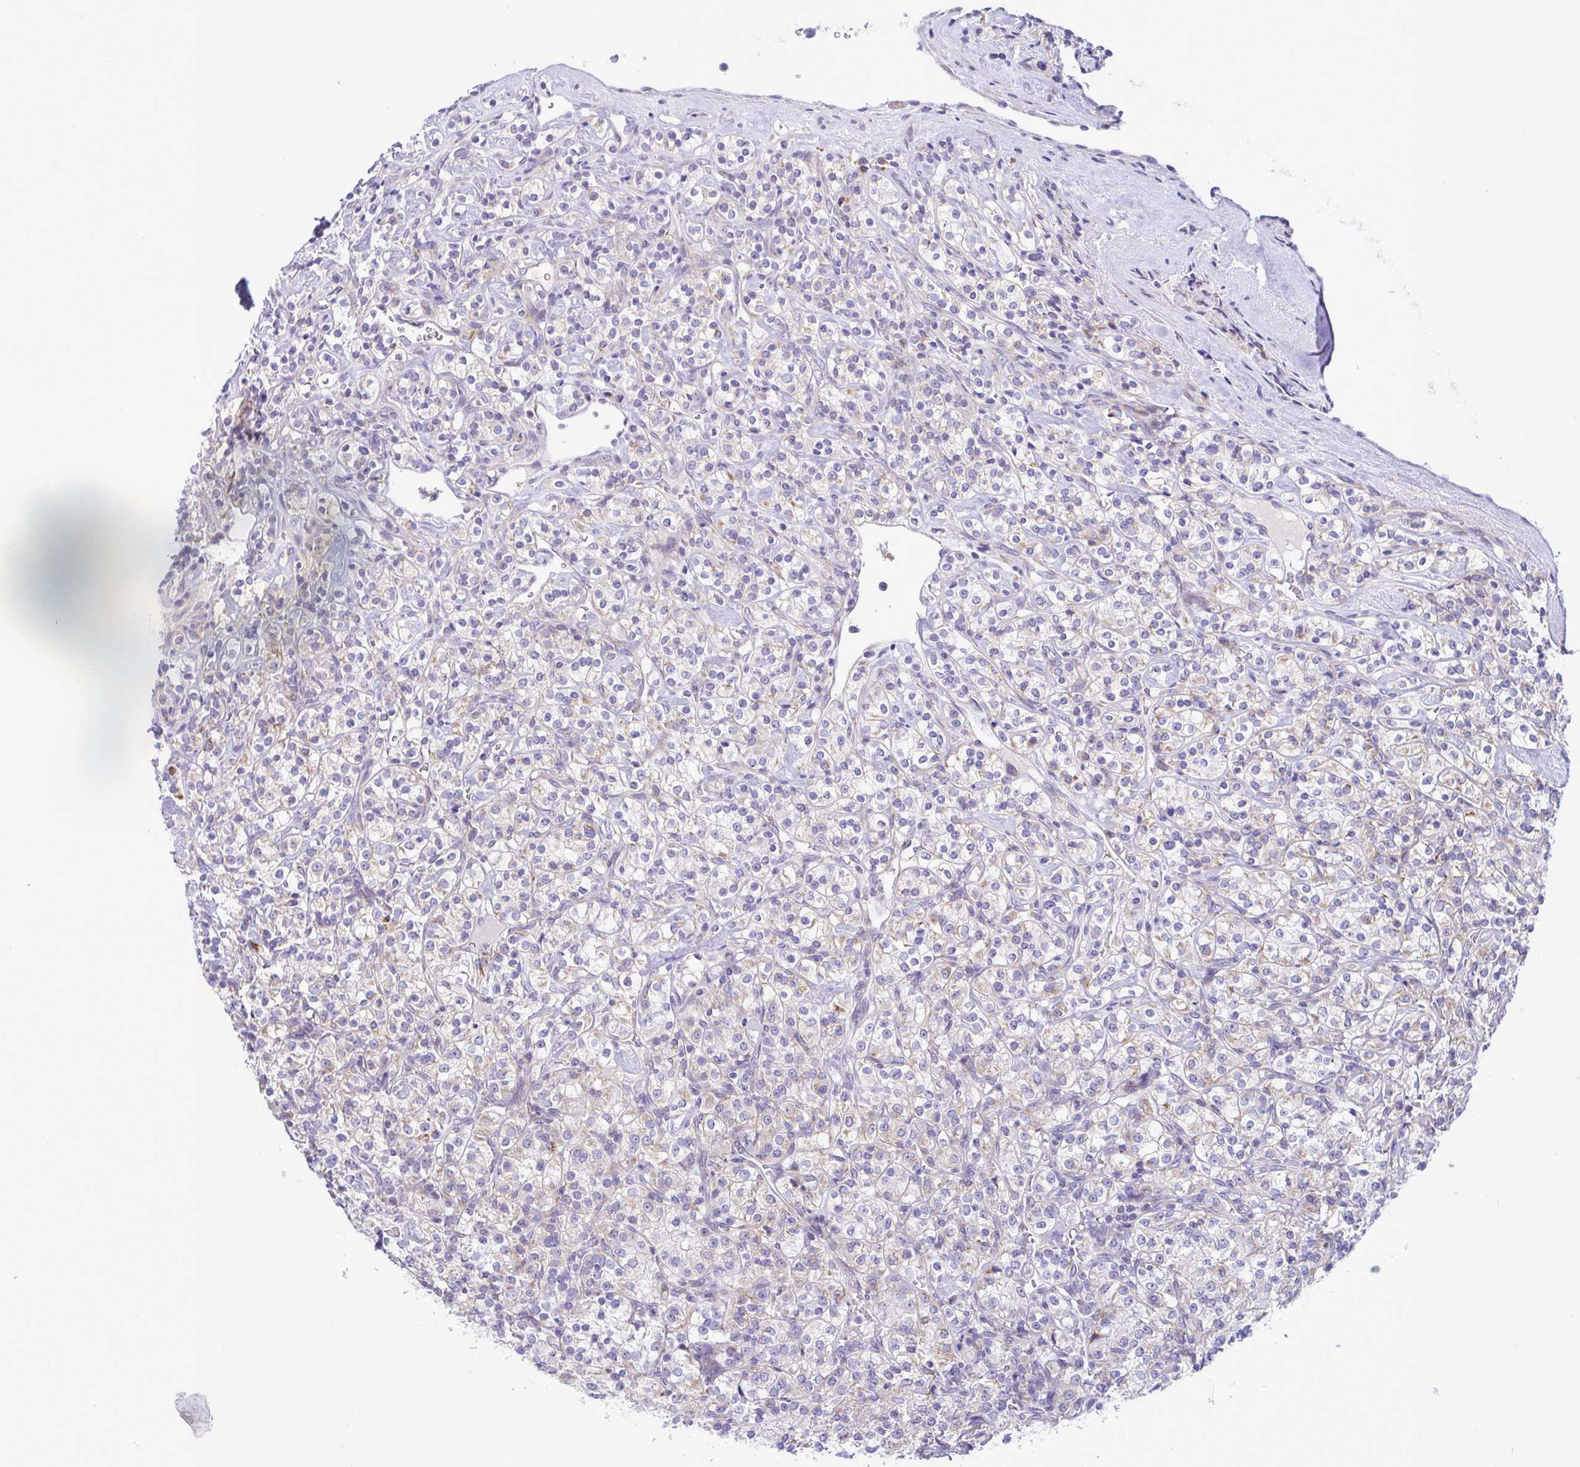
{"staining": {"intensity": "weak", "quantity": "<25%", "location": "cytoplasmic/membranous"}, "tissue": "renal cancer", "cell_type": "Tumor cells", "image_type": "cancer", "snomed": [{"axis": "morphology", "description": "Adenocarcinoma, NOS"}, {"axis": "topography", "description": "Kidney"}], "caption": "Micrograph shows no significant protein positivity in tumor cells of renal cancer (adenocarcinoma).", "gene": "DTX3", "patient": {"sex": "male", "age": 77}}